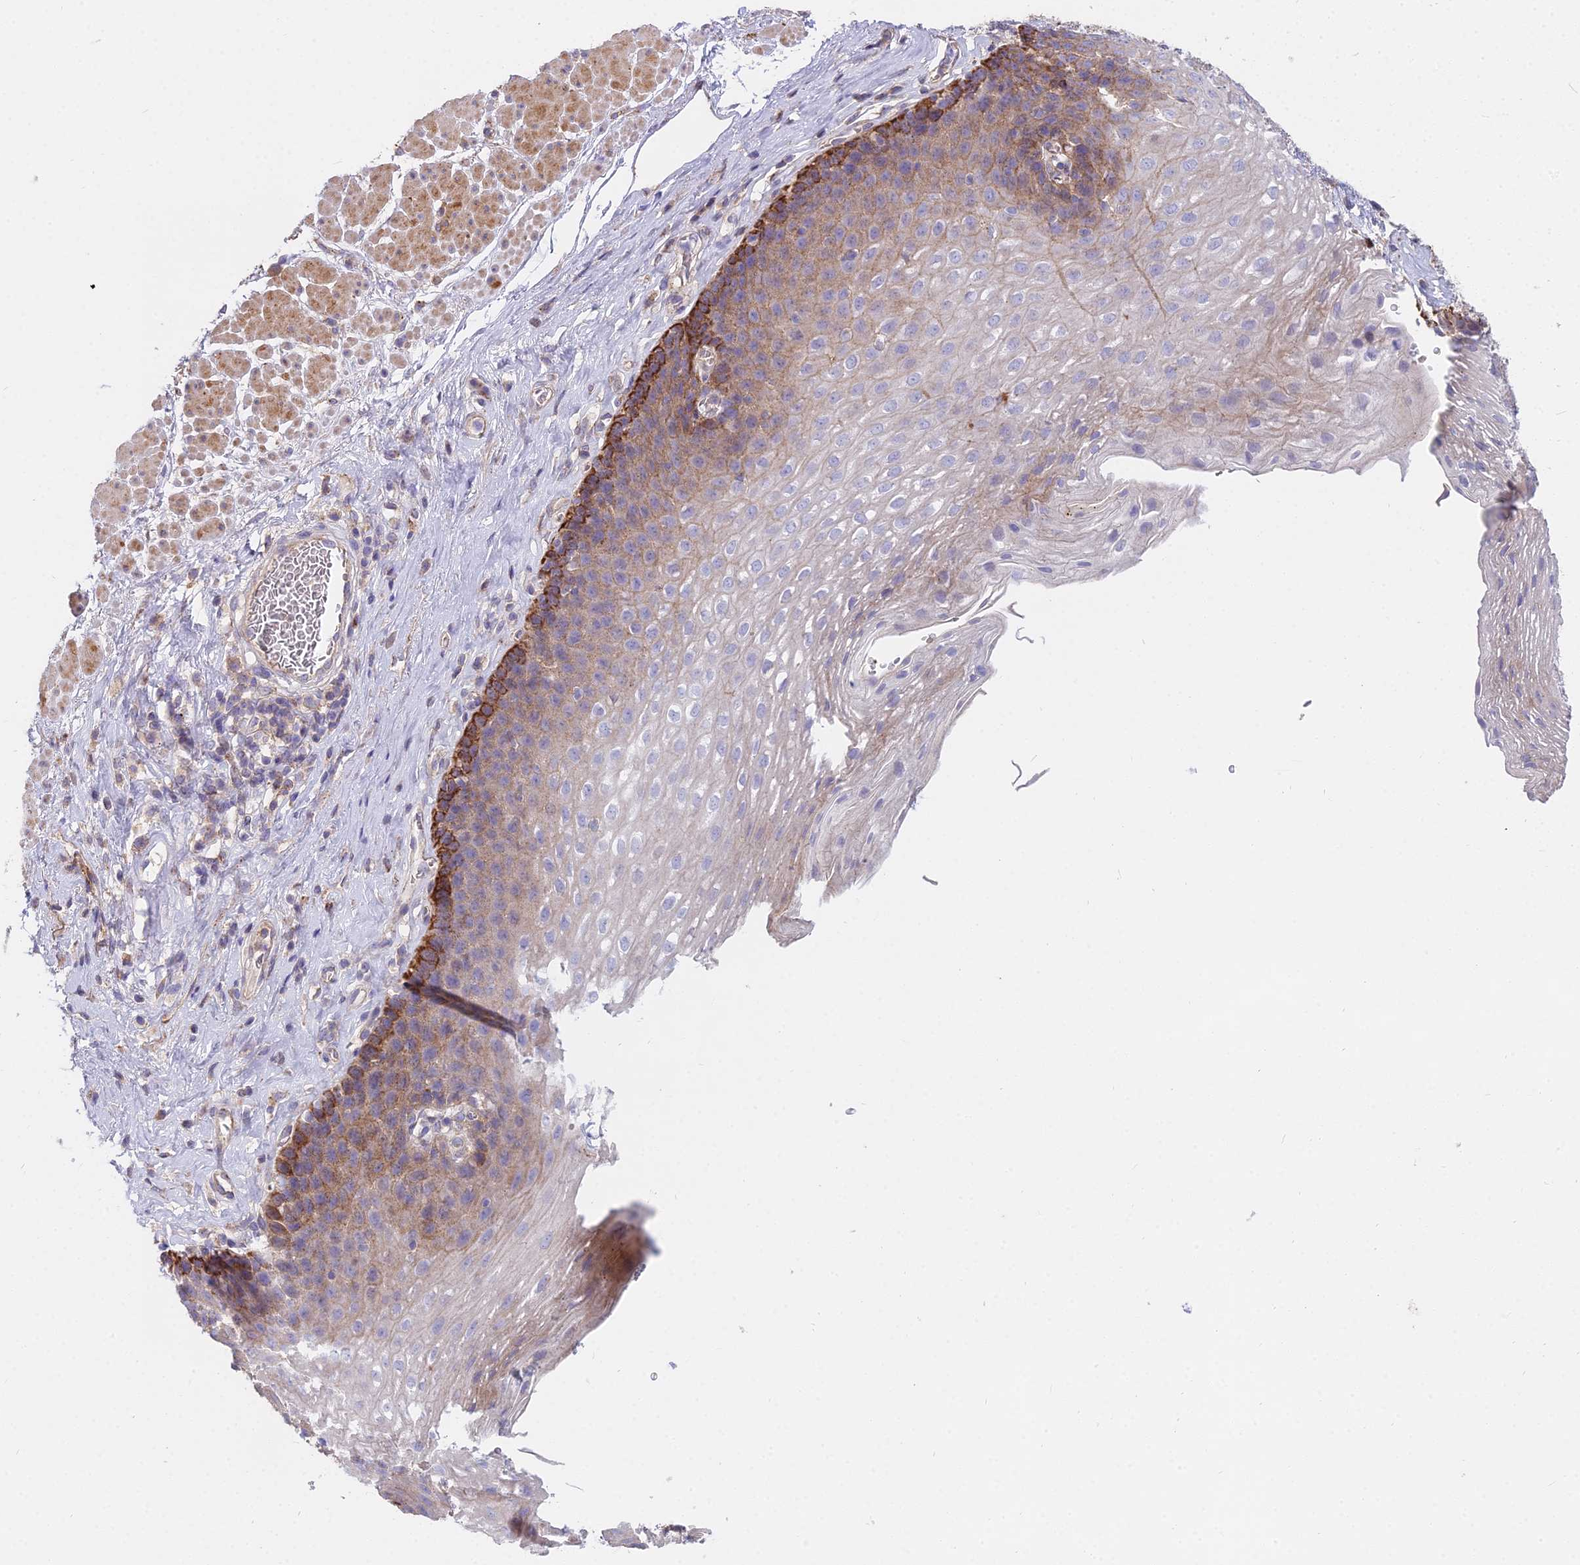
{"staining": {"intensity": "strong", "quantity": "25%-75%", "location": "cytoplasmic/membranous"}, "tissue": "esophagus", "cell_type": "Squamous epithelial cells", "image_type": "normal", "snomed": [{"axis": "morphology", "description": "Normal tissue, NOS"}, {"axis": "topography", "description": "Esophagus"}], "caption": "Immunohistochemistry histopathology image of normal esophagus: esophagus stained using immunohistochemistry (IHC) displays high levels of strong protein expression localized specifically in the cytoplasmic/membranous of squamous epithelial cells, appearing as a cytoplasmic/membranous brown color.", "gene": "FRMPD1", "patient": {"sex": "female", "age": 66}}